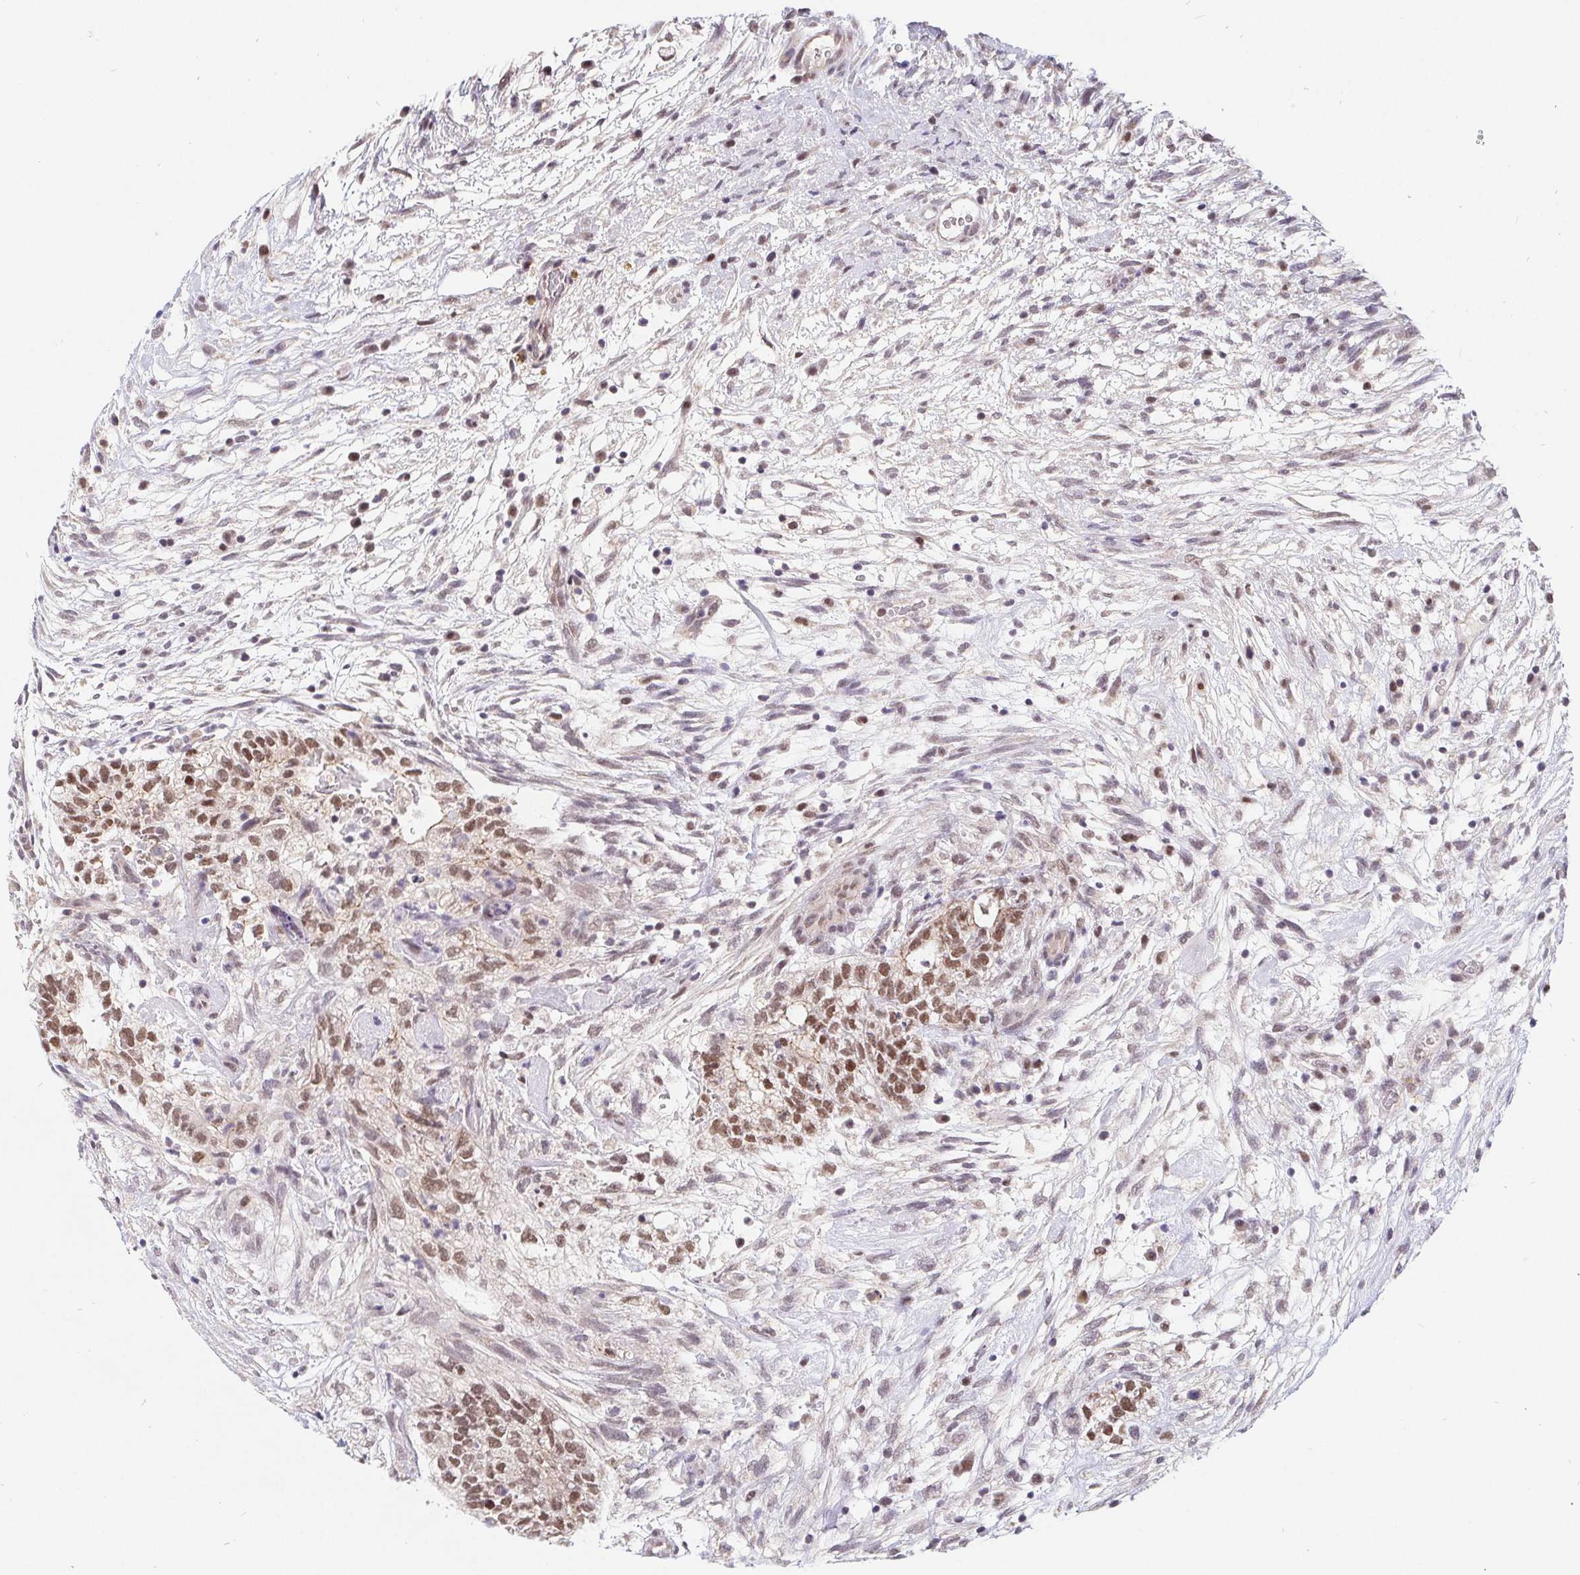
{"staining": {"intensity": "moderate", "quantity": ">75%", "location": "nuclear"}, "tissue": "testis cancer", "cell_type": "Tumor cells", "image_type": "cancer", "snomed": [{"axis": "morphology", "description": "Carcinoma, Embryonal, NOS"}, {"axis": "topography", "description": "Testis"}], "caption": "Testis cancer (embryonal carcinoma) stained with a brown dye shows moderate nuclear positive expression in about >75% of tumor cells.", "gene": "POU2F1", "patient": {"sex": "male", "age": 32}}